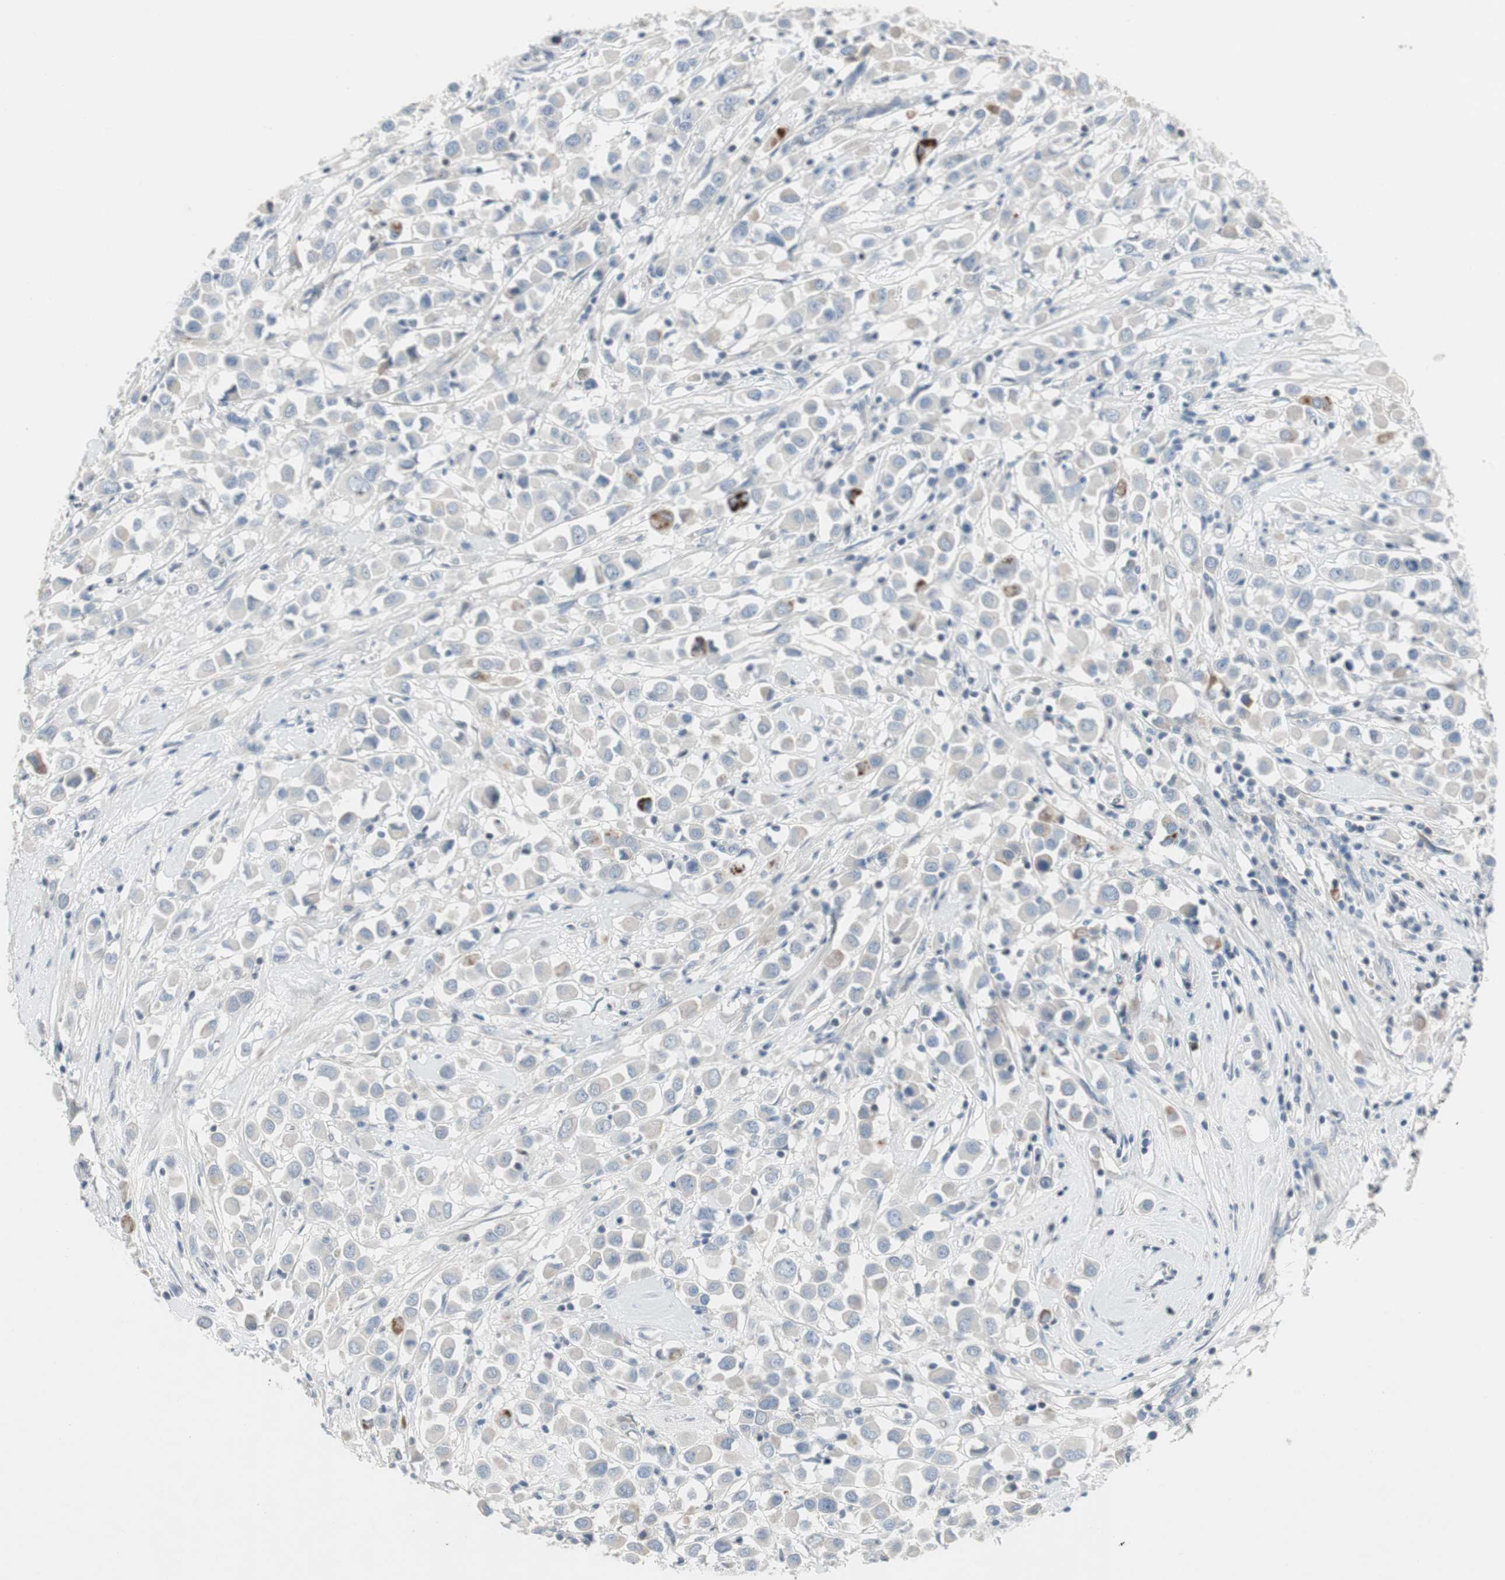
{"staining": {"intensity": "negative", "quantity": "none", "location": "none"}, "tissue": "breast cancer", "cell_type": "Tumor cells", "image_type": "cancer", "snomed": [{"axis": "morphology", "description": "Duct carcinoma"}, {"axis": "topography", "description": "Breast"}], "caption": "Tumor cells are negative for protein expression in human invasive ductal carcinoma (breast).", "gene": "PIGR", "patient": {"sex": "female", "age": 61}}